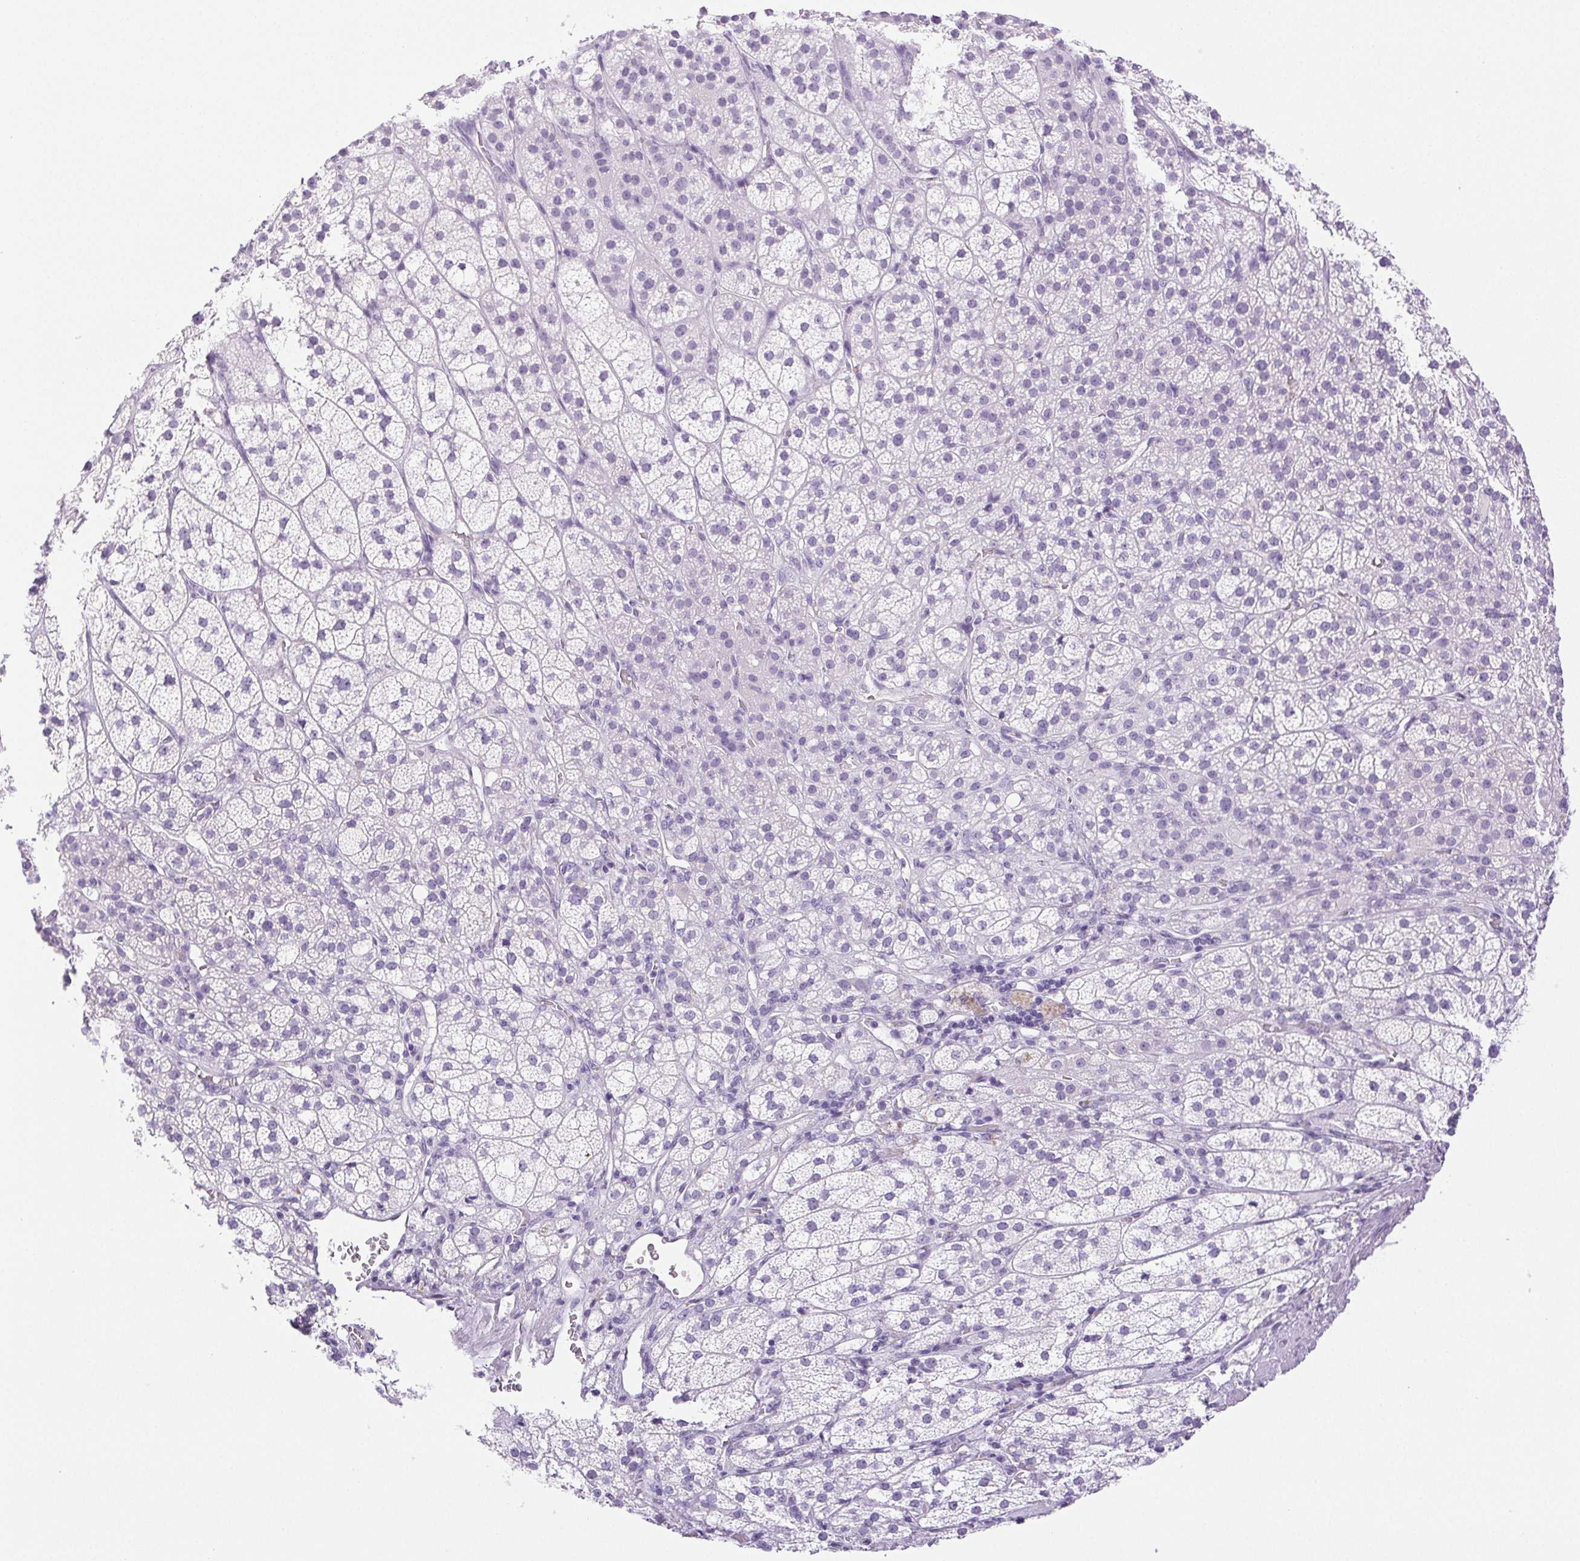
{"staining": {"intensity": "negative", "quantity": "none", "location": "none"}, "tissue": "adrenal gland", "cell_type": "Glandular cells", "image_type": "normal", "snomed": [{"axis": "morphology", "description": "Normal tissue, NOS"}, {"axis": "topography", "description": "Adrenal gland"}], "caption": "The immunohistochemistry histopathology image has no significant positivity in glandular cells of adrenal gland. (Stains: DAB (3,3'-diaminobenzidine) immunohistochemistry with hematoxylin counter stain, Microscopy: brightfield microscopy at high magnification).", "gene": "PAPPA2", "patient": {"sex": "female", "age": 60}}